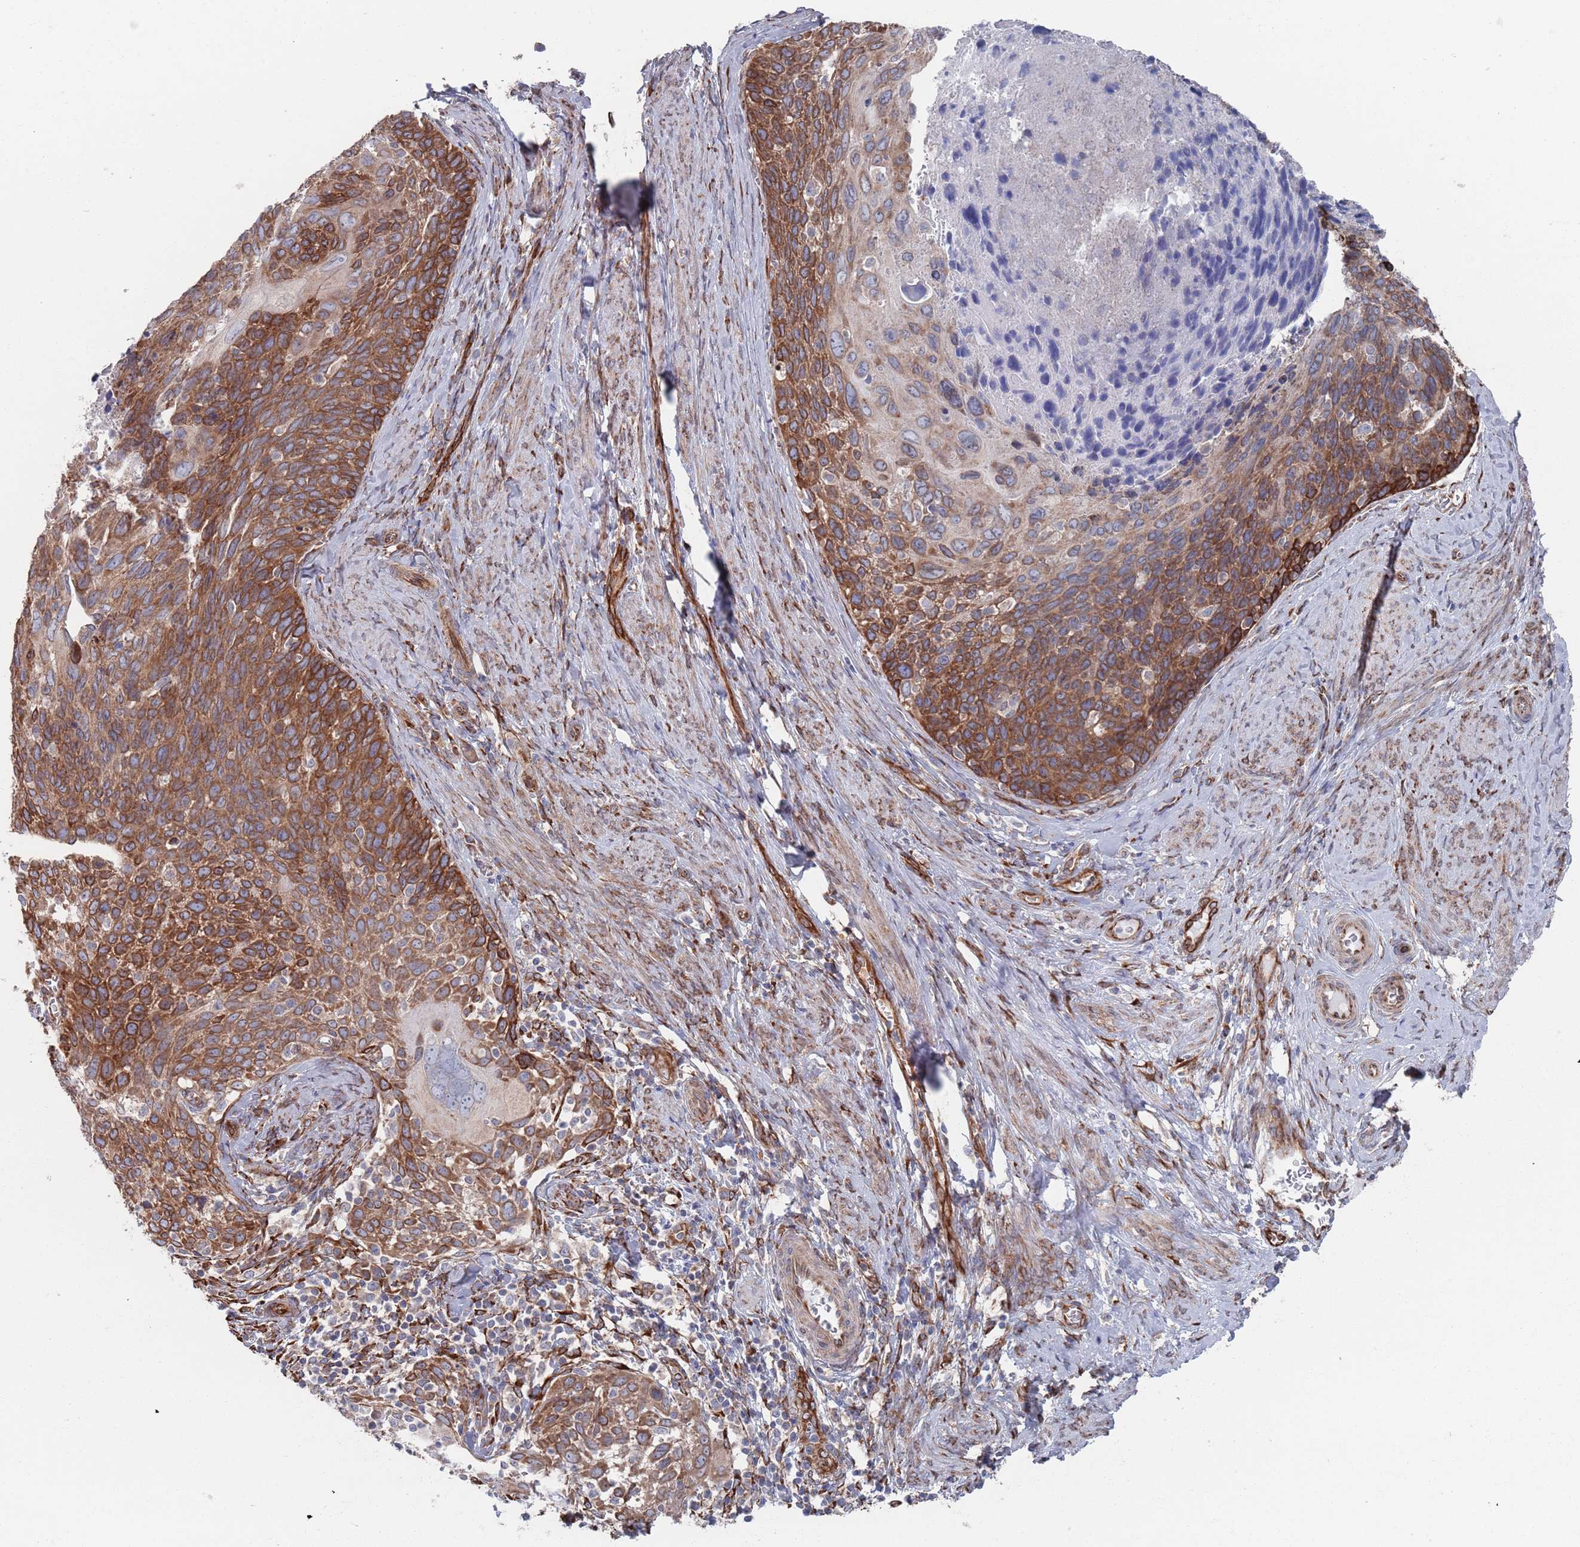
{"staining": {"intensity": "strong", "quantity": ">75%", "location": "cytoplasmic/membranous"}, "tissue": "cervical cancer", "cell_type": "Tumor cells", "image_type": "cancer", "snomed": [{"axis": "morphology", "description": "Squamous cell carcinoma, NOS"}, {"axis": "topography", "description": "Cervix"}], "caption": "An immunohistochemistry (IHC) histopathology image of tumor tissue is shown. Protein staining in brown shows strong cytoplasmic/membranous positivity in cervical squamous cell carcinoma within tumor cells.", "gene": "CCDC106", "patient": {"sex": "female", "age": 80}}